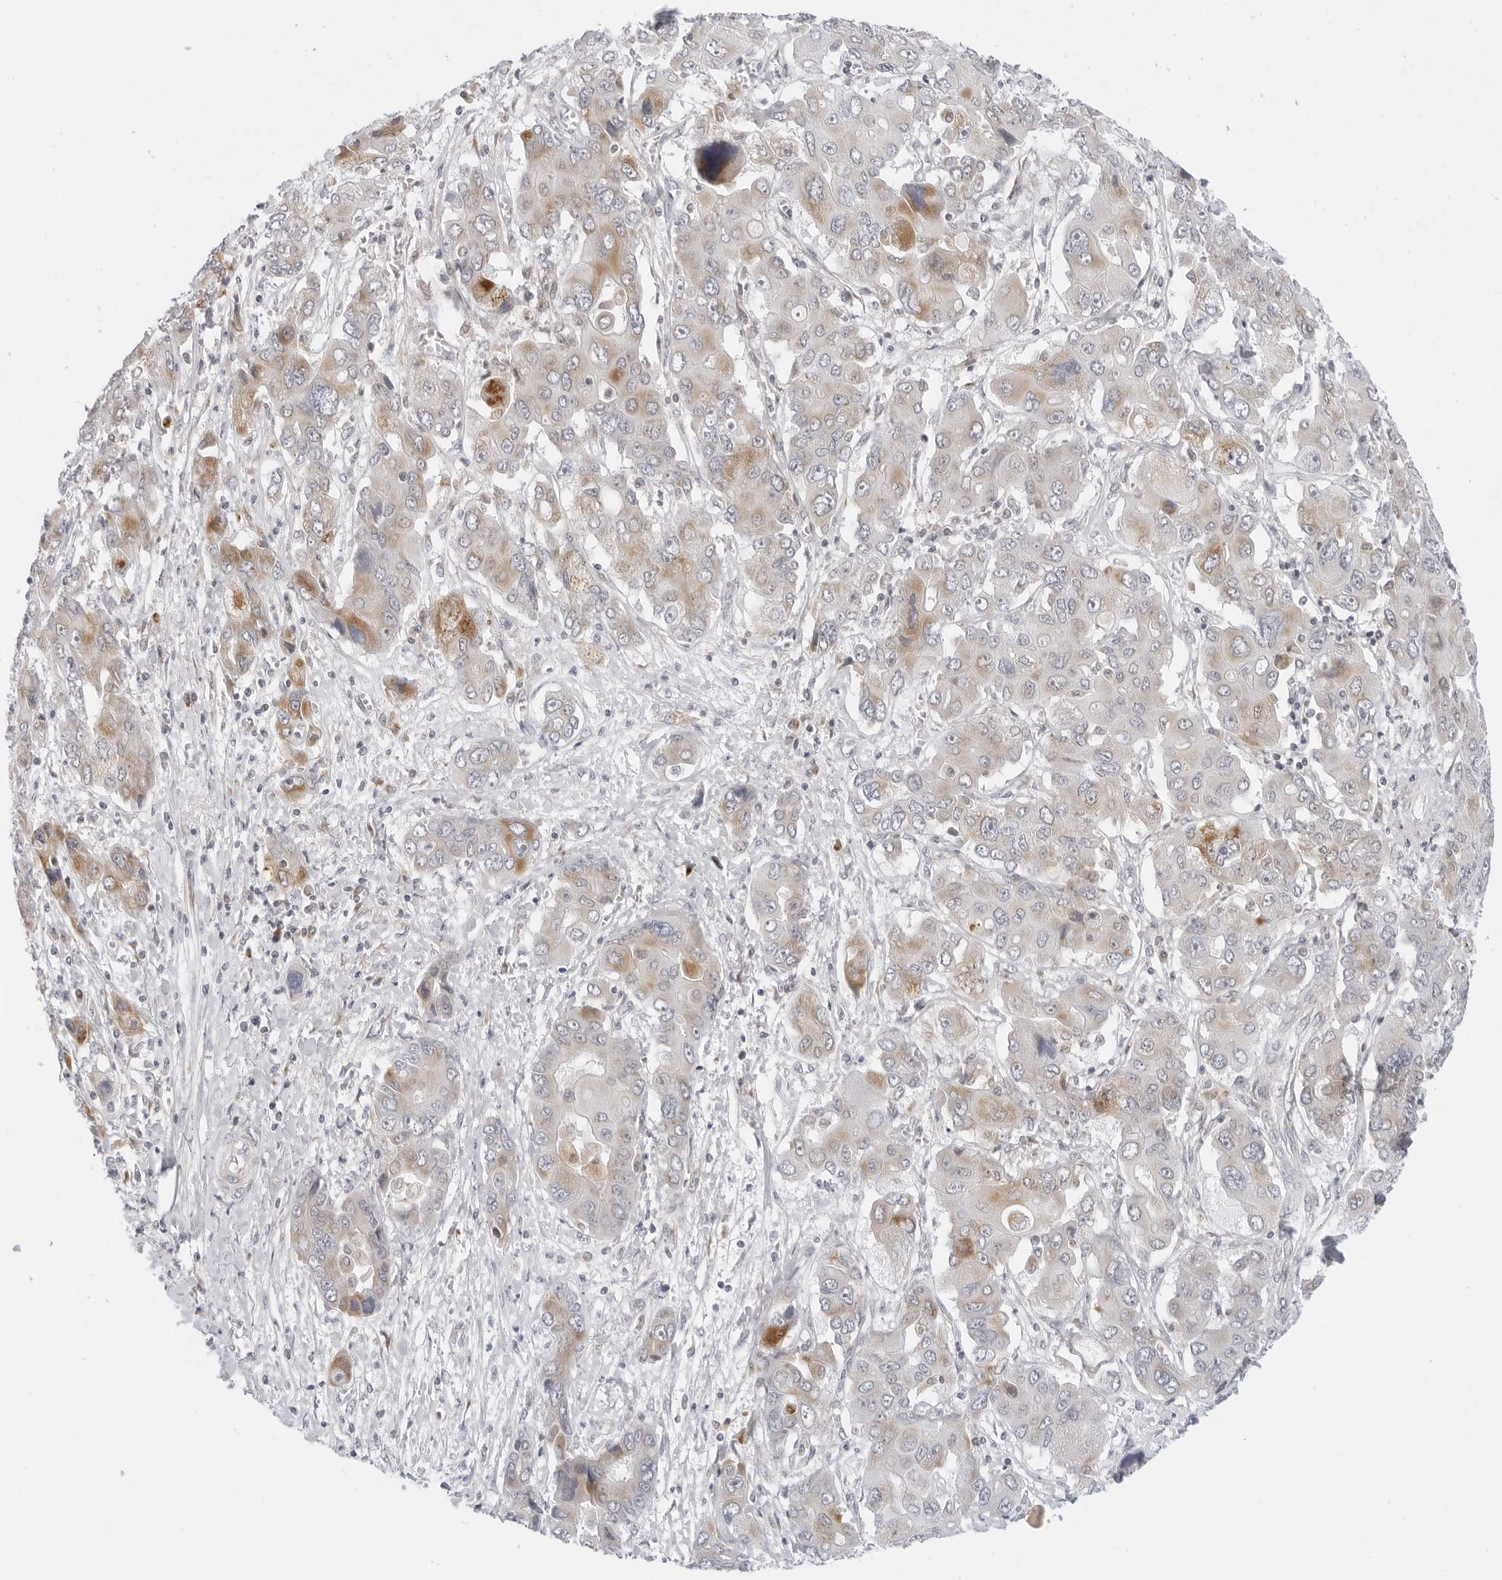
{"staining": {"intensity": "moderate", "quantity": "<25%", "location": "cytoplasmic/membranous"}, "tissue": "liver cancer", "cell_type": "Tumor cells", "image_type": "cancer", "snomed": [{"axis": "morphology", "description": "Cholangiocarcinoma"}, {"axis": "topography", "description": "Liver"}], "caption": "An image showing moderate cytoplasmic/membranous expression in approximately <25% of tumor cells in liver cancer (cholangiocarcinoma), as visualized by brown immunohistochemical staining.", "gene": "CIART", "patient": {"sex": "male", "age": 67}}